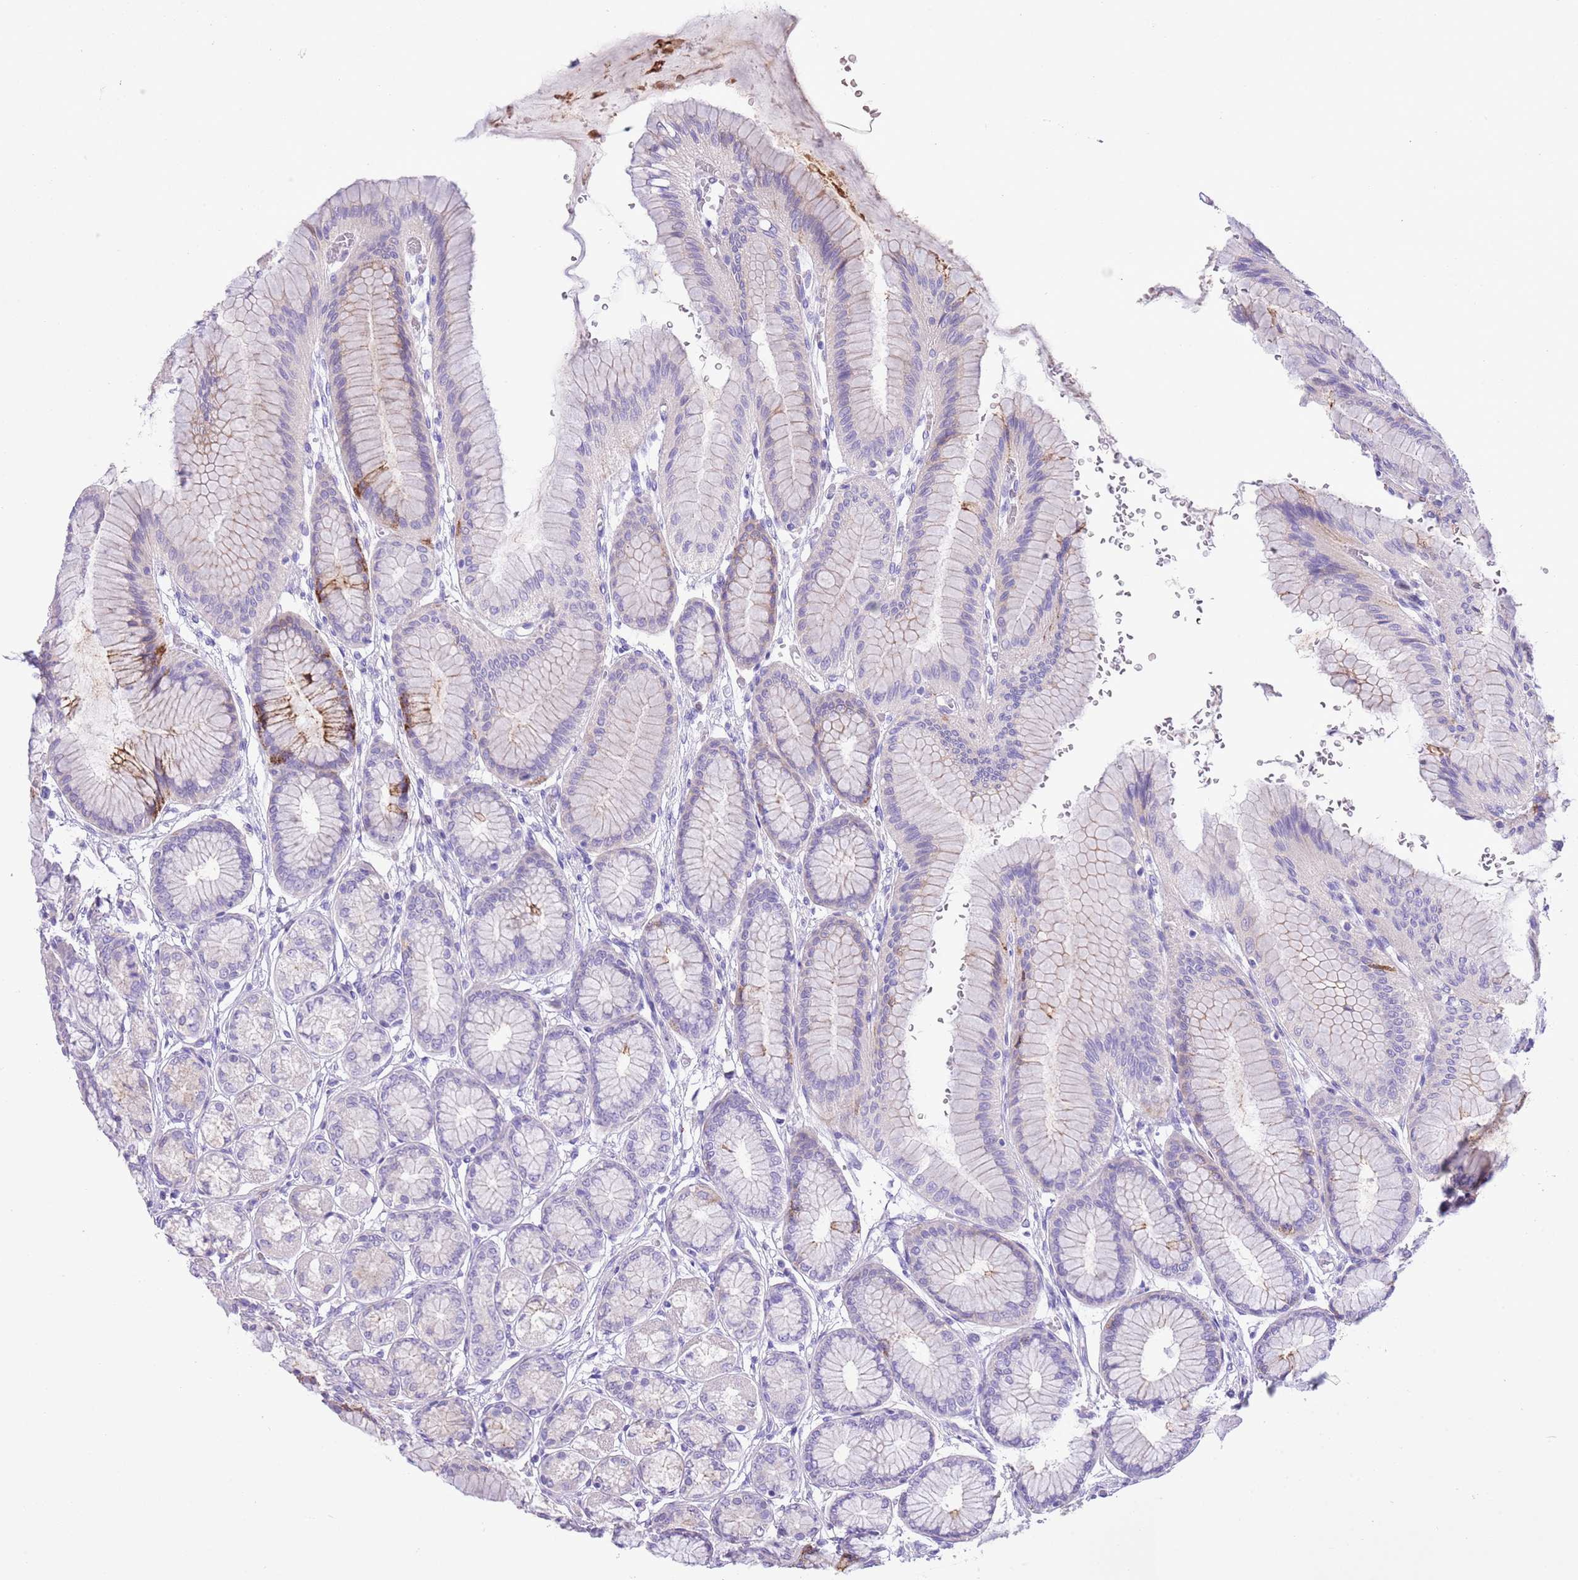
{"staining": {"intensity": "moderate", "quantity": "<25%", "location": "cytoplasmic/membranous"}, "tissue": "stomach", "cell_type": "Glandular cells", "image_type": "normal", "snomed": [{"axis": "morphology", "description": "Normal tissue, NOS"}, {"axis": "morphology", "description": "Adenocarcinoma, NOS"}, {"axis": "morphology", "description": "Adenocarcinoma, High grade"}, {"axis": "topography", "description": "Stomach, upper"}, {"axis": "topography", "description": "Stomach"}], "caption": "Immunohistochemistry (IHC) (DAB) staining of unremarkable stomach reveals moderate cytoplasmic/membranous protein staining in about <25% of glandular cells.", "gene": "CLEC2A", "patient": {"sex": "female", "age": 65}}